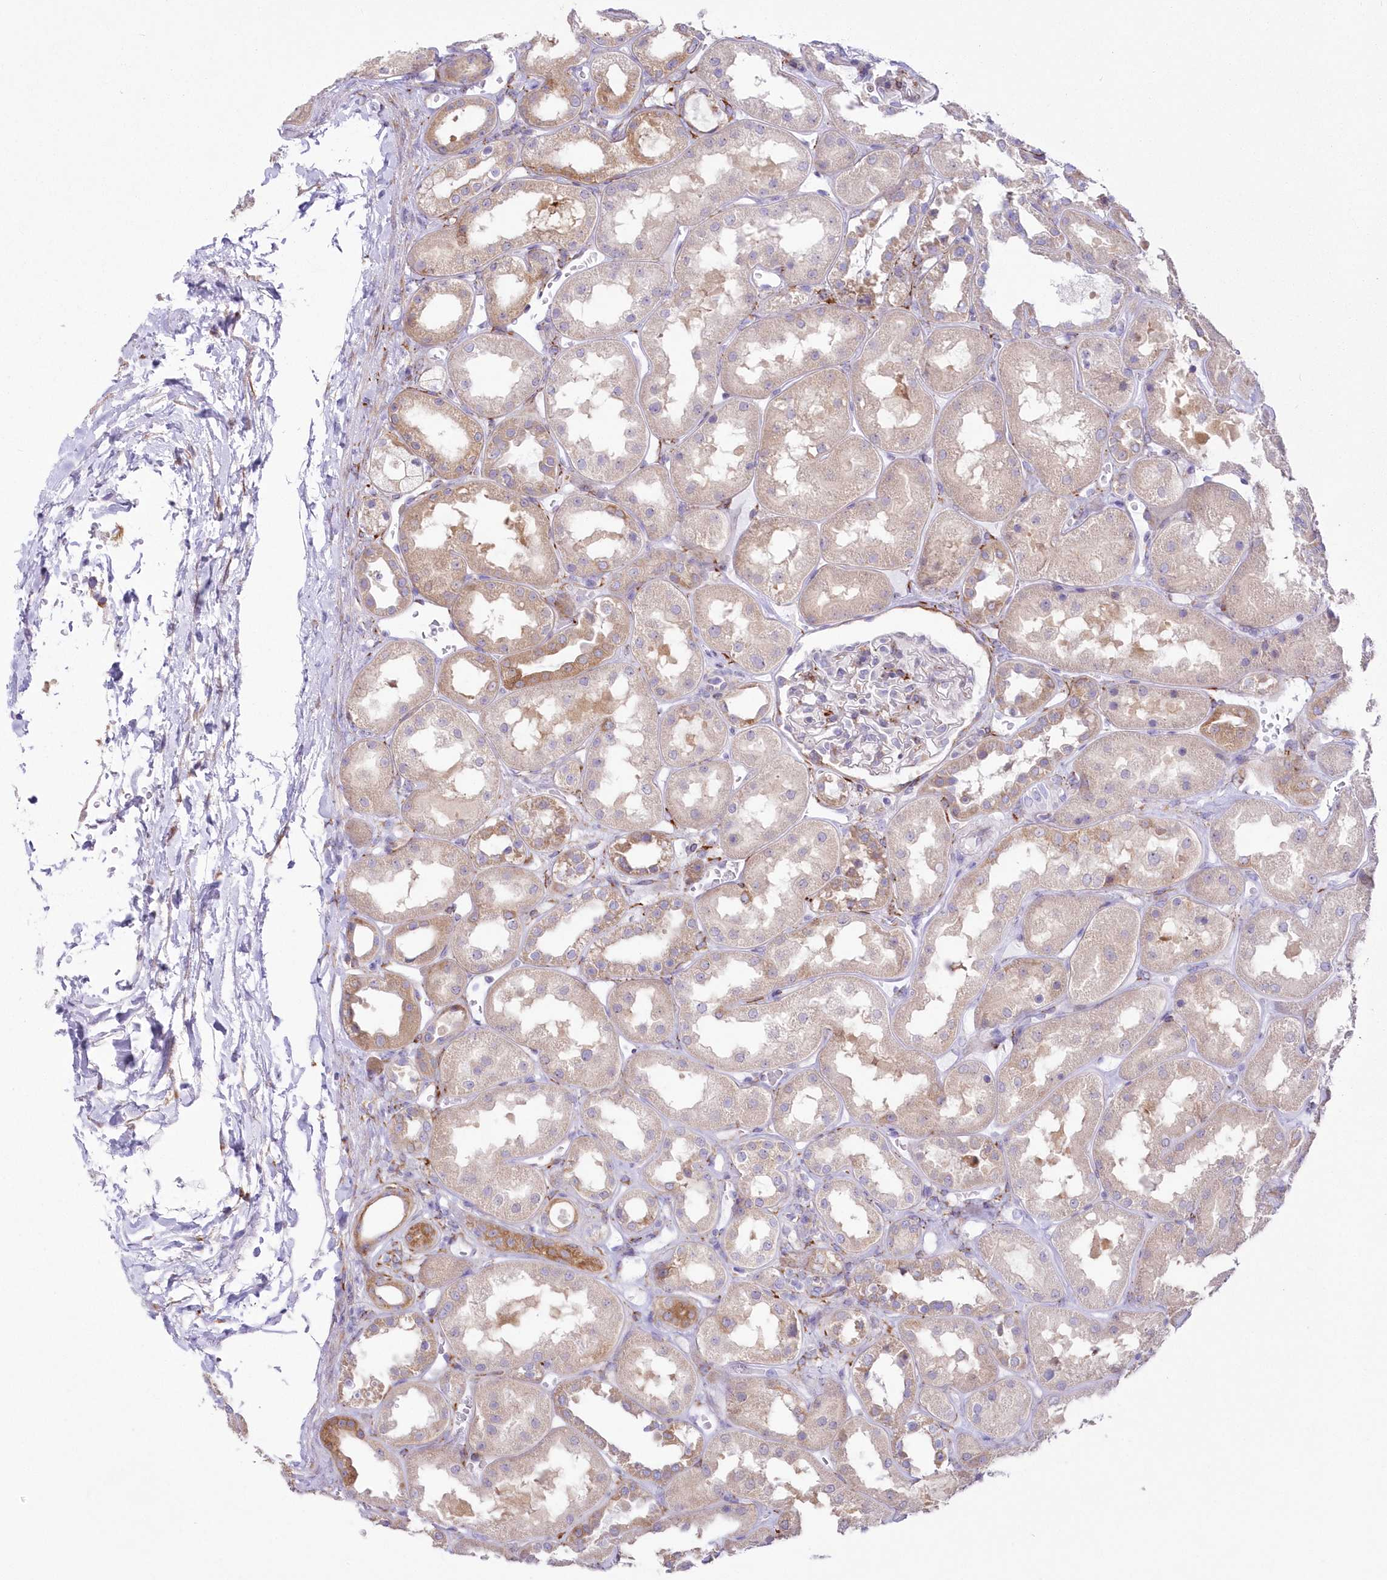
{"staining": {"intensity": "negative", "quantity": "none", "location": "none"}, "tissue": "kidney", "cell_type": "Cells in glomeruli", "image_type": "normal", "snomed": [{"axis": "morphology", "description": "Normal tissue, NOS"}, {"axis": "topography", "description": "Kidney"}], "caption": "A high-resolution micrograph shows IHC staining of benign kidney, which displays no significant staining in cells in glomeruli. (Immunohistochemistry, brightfield microscopy, high magnification).", "gene": "YTHDC2", "patient": {"sex": "male", "age": 70}}